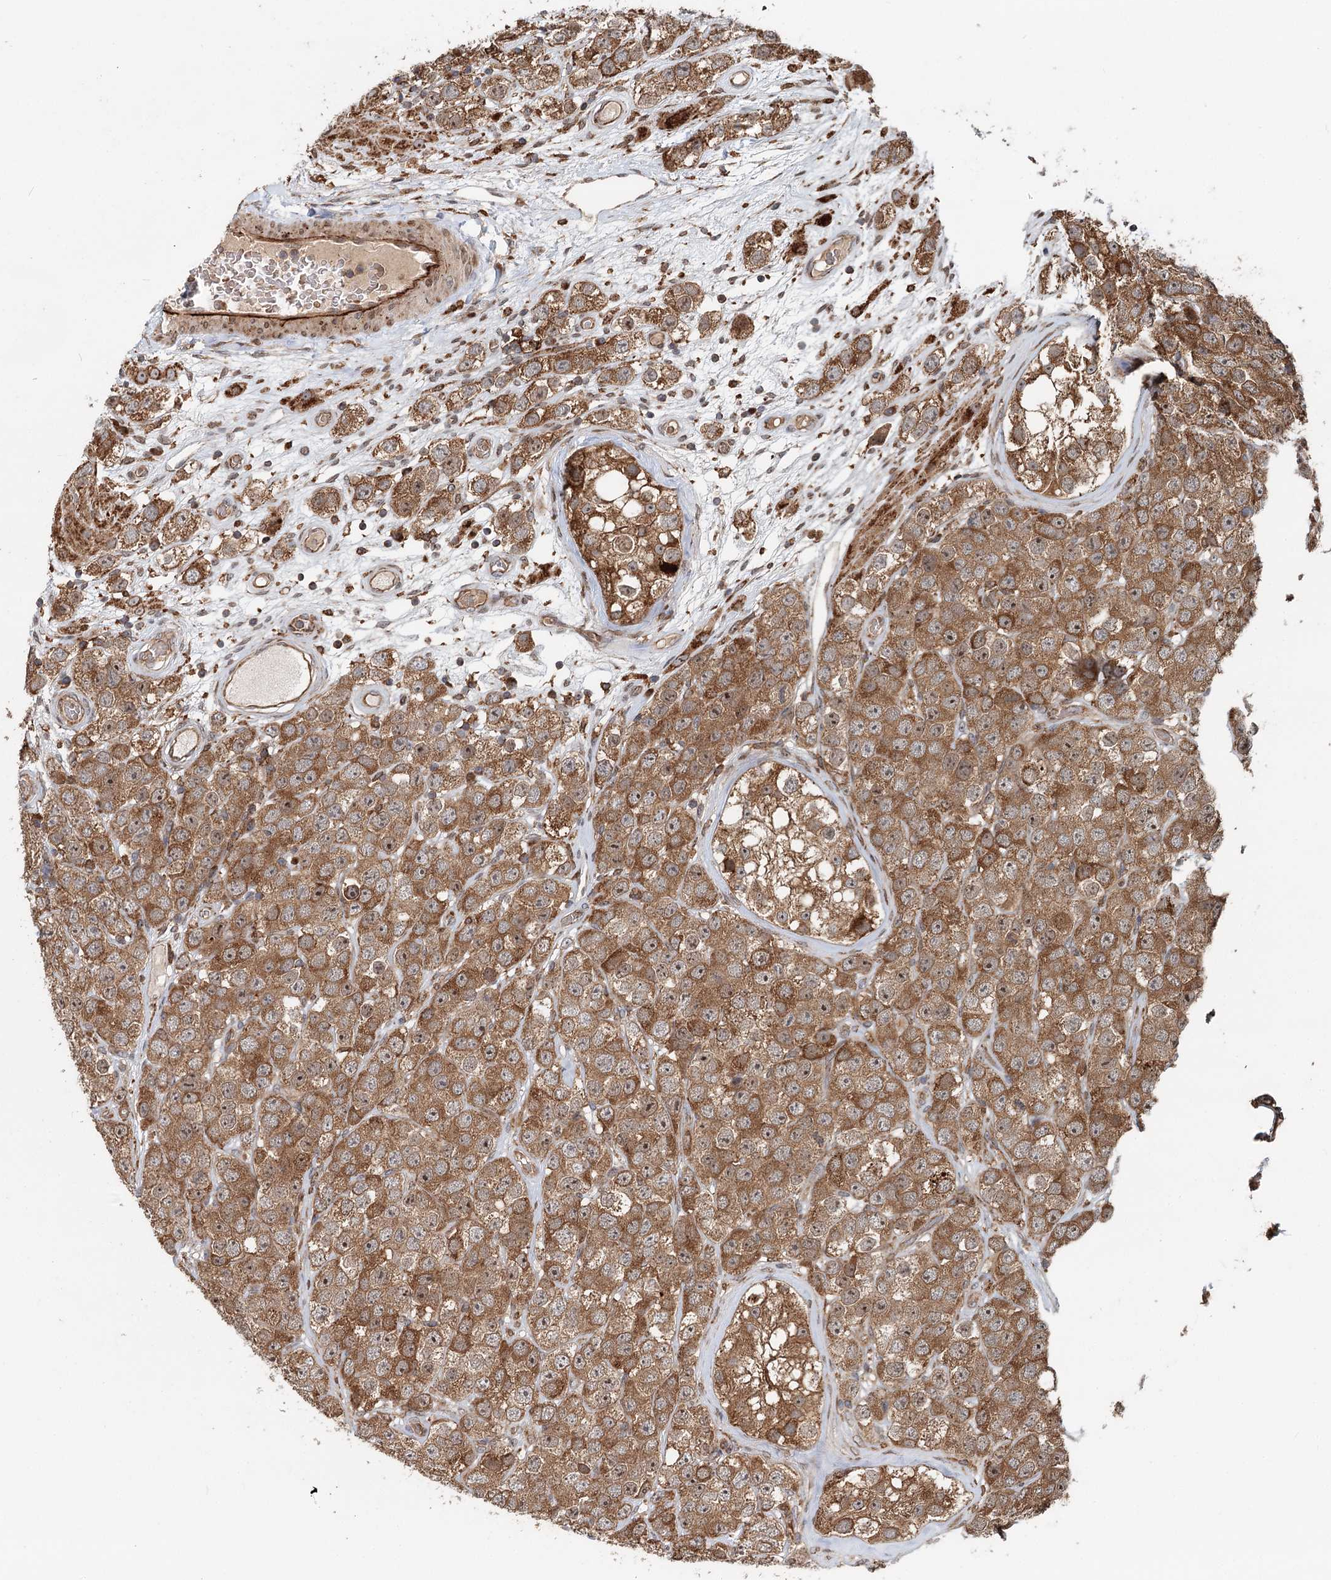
{"staining": {"intensity": "moderate", "quantity": ">75%", "location": "cytoplasmic/membranous,nuclear"}, "tissue": "testis cancer", "cell_type": "Tumor cells", "image_type": "cancer", "snomed": [{"axis": "morphology", "description": "Seminoma, NOS"}, {"axis": "topography", "description": "Testis"}], "caption": "Immunohistochemistry (IHC) micrograph of neoplastic tissue: human testis cancer (seminoma) stained using immunohistochemistry (IHC) shows medium levels of moderate protein expression localized specifically in the cytoplasmic/membranous and nuclear of tumor cells, appearing as a cytoplasmic/membranous and nuclear brown color.", "gene": "RNF111", "patient": {"sex": "male", "age": 28}}